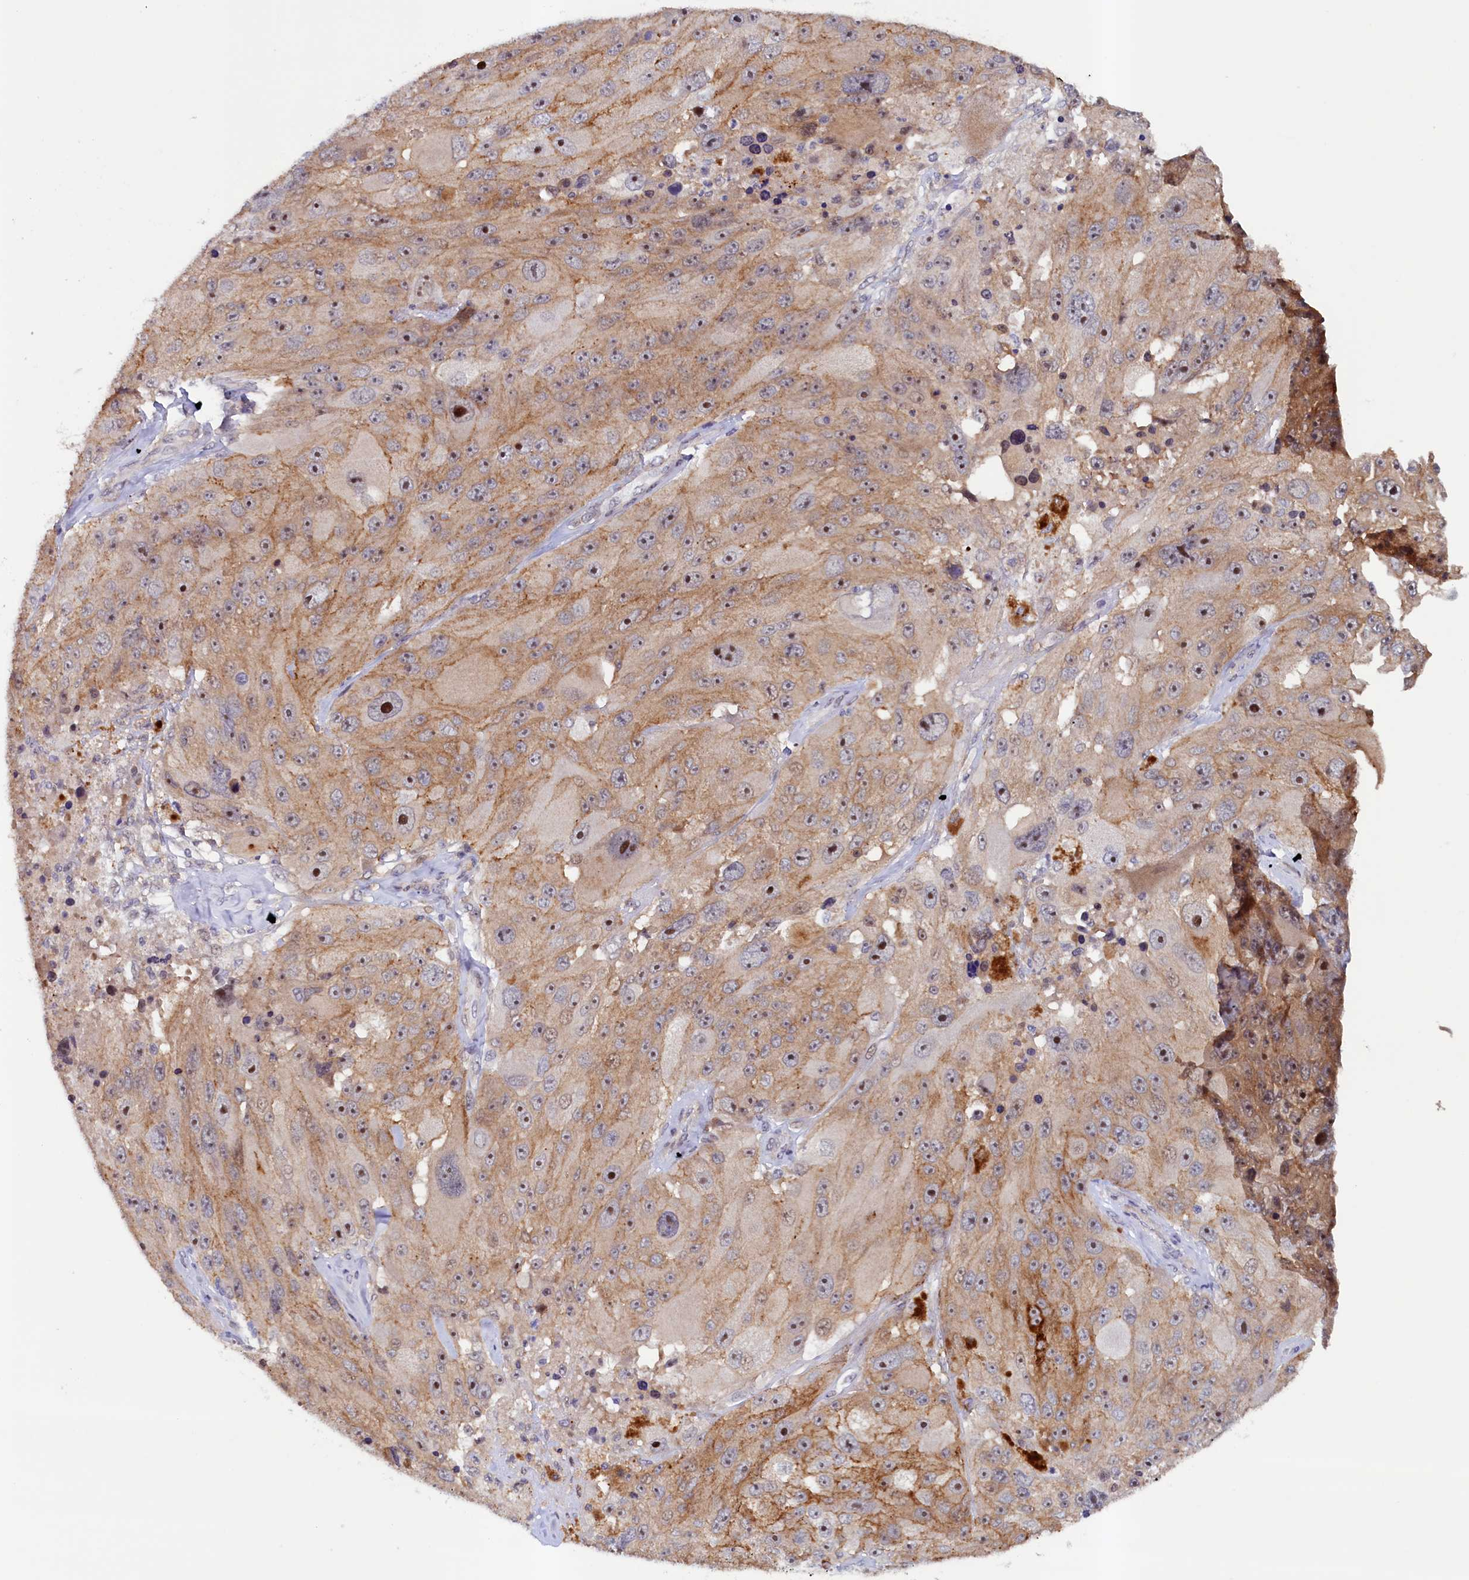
{"staining": {"intensity": "strong", "quantity": "25%-75%", "location": "cytoplasmic/membranous,nuclear"}, "tissue": "melanoma", "cell_type": "Tumor cells", "image_type": "cancer", "snomed": [{"axis": "morphology", "description": "Malignant melanoma, Metastatic site"}, {"axis": "topography", "description": "Lymph node"}], "caption": "Immunohistochemistry (IHC) of malignant melanoma (metastatic site) demonstrates high levels of strong cytoplasmic/membranous and nuclear positivity in about 25%-75% of tumor cells.", "gene": "PACSIN3", "patient": {"sex": "male", "age": 62}}